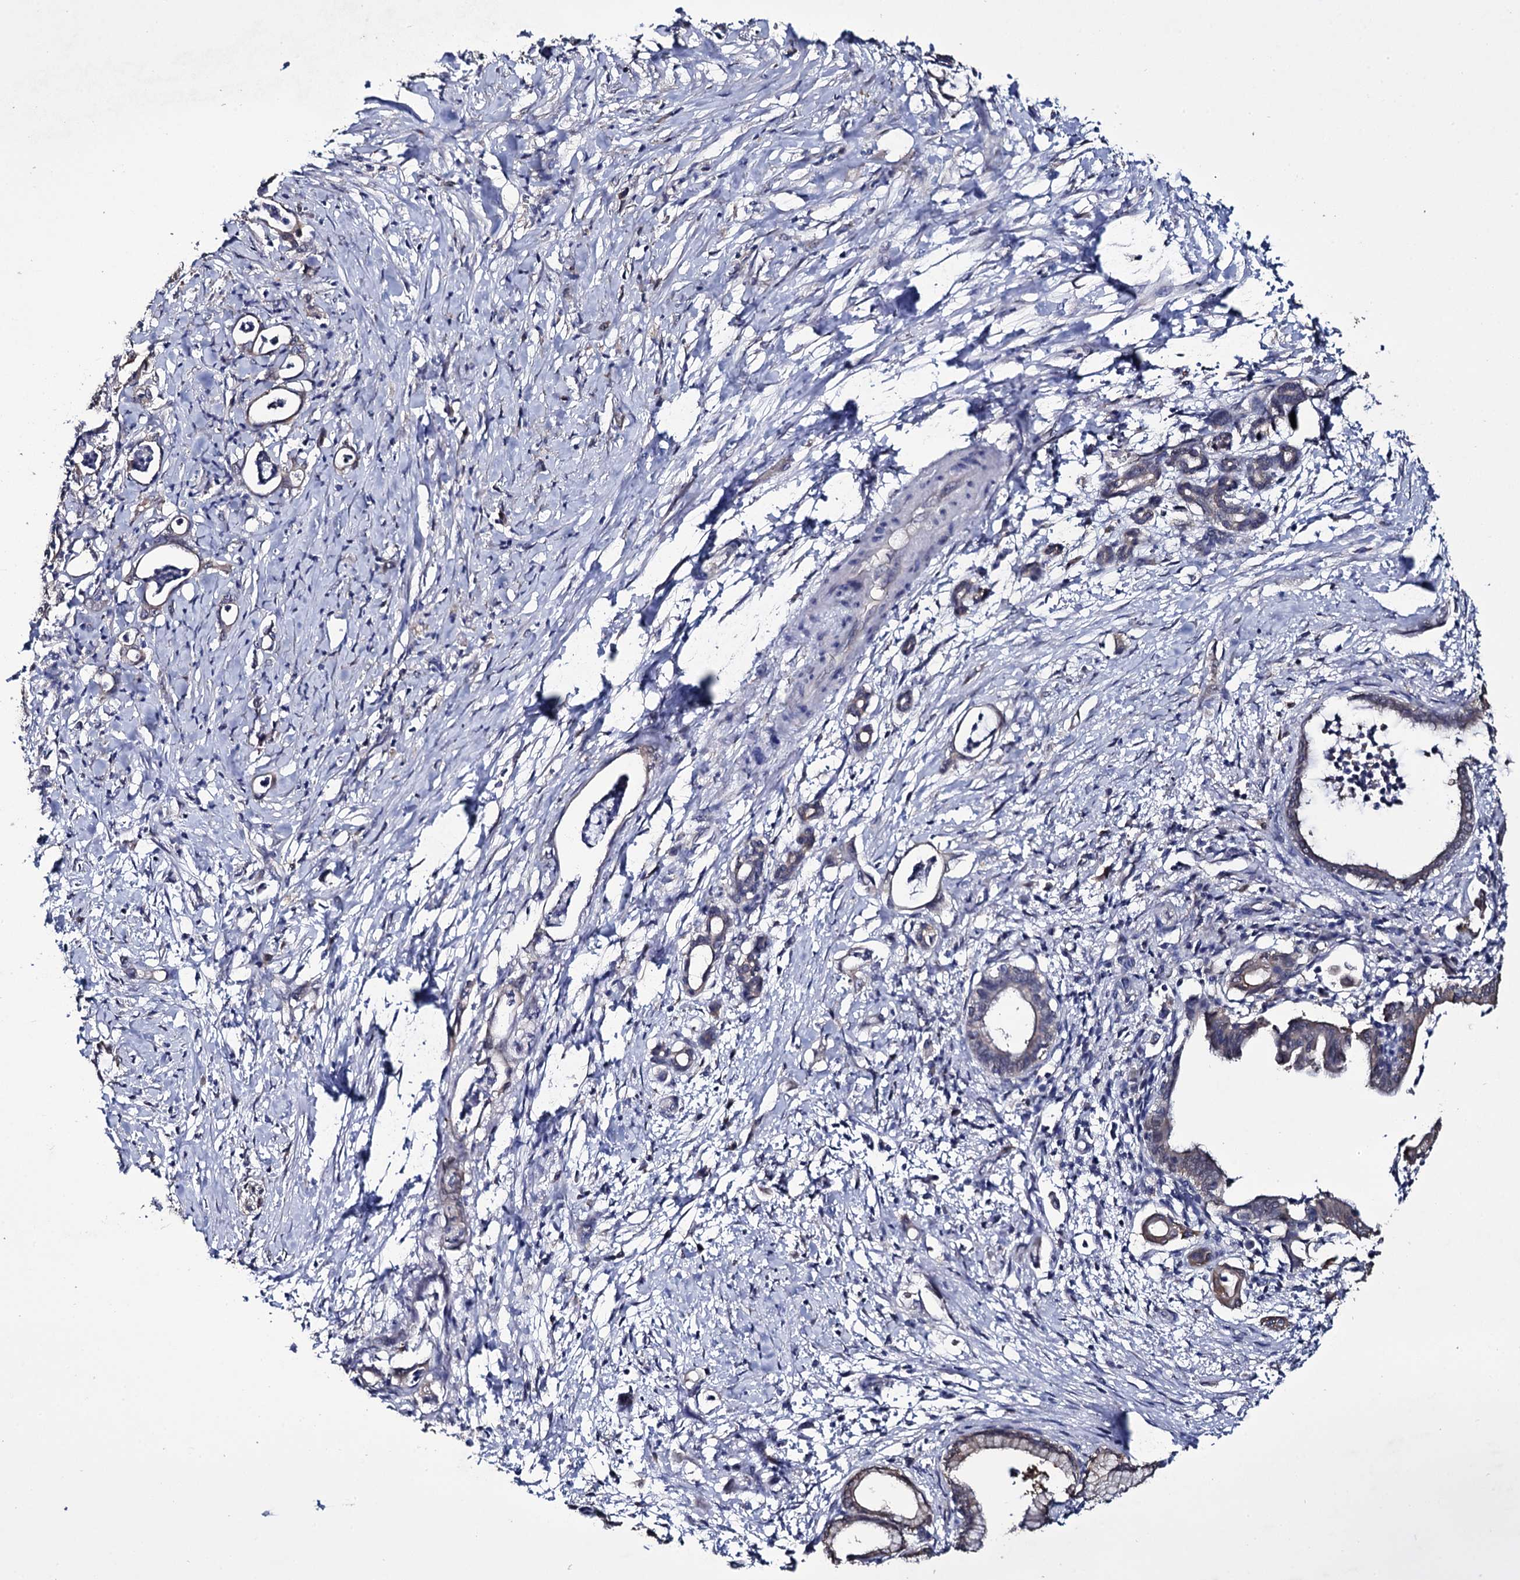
{"staining": {"intensity": "negative", "quantity": "none", "location": "none"}, "tissue": "pancreatic cancer", "cell_type": "Tumor cells", "image_type": "cancer", "snomed": [{"axis": "morphology", "description": "Adenocarcinoma, NOS"}, {"axis": "topography", "description": "Pancreas"}], "caption": "IHC of human pancreatic adenocarcinoma demonstrates no staining in tumor cells.", "gene": "CRYL1", "patient": {"sex": "female", "age": 55}}